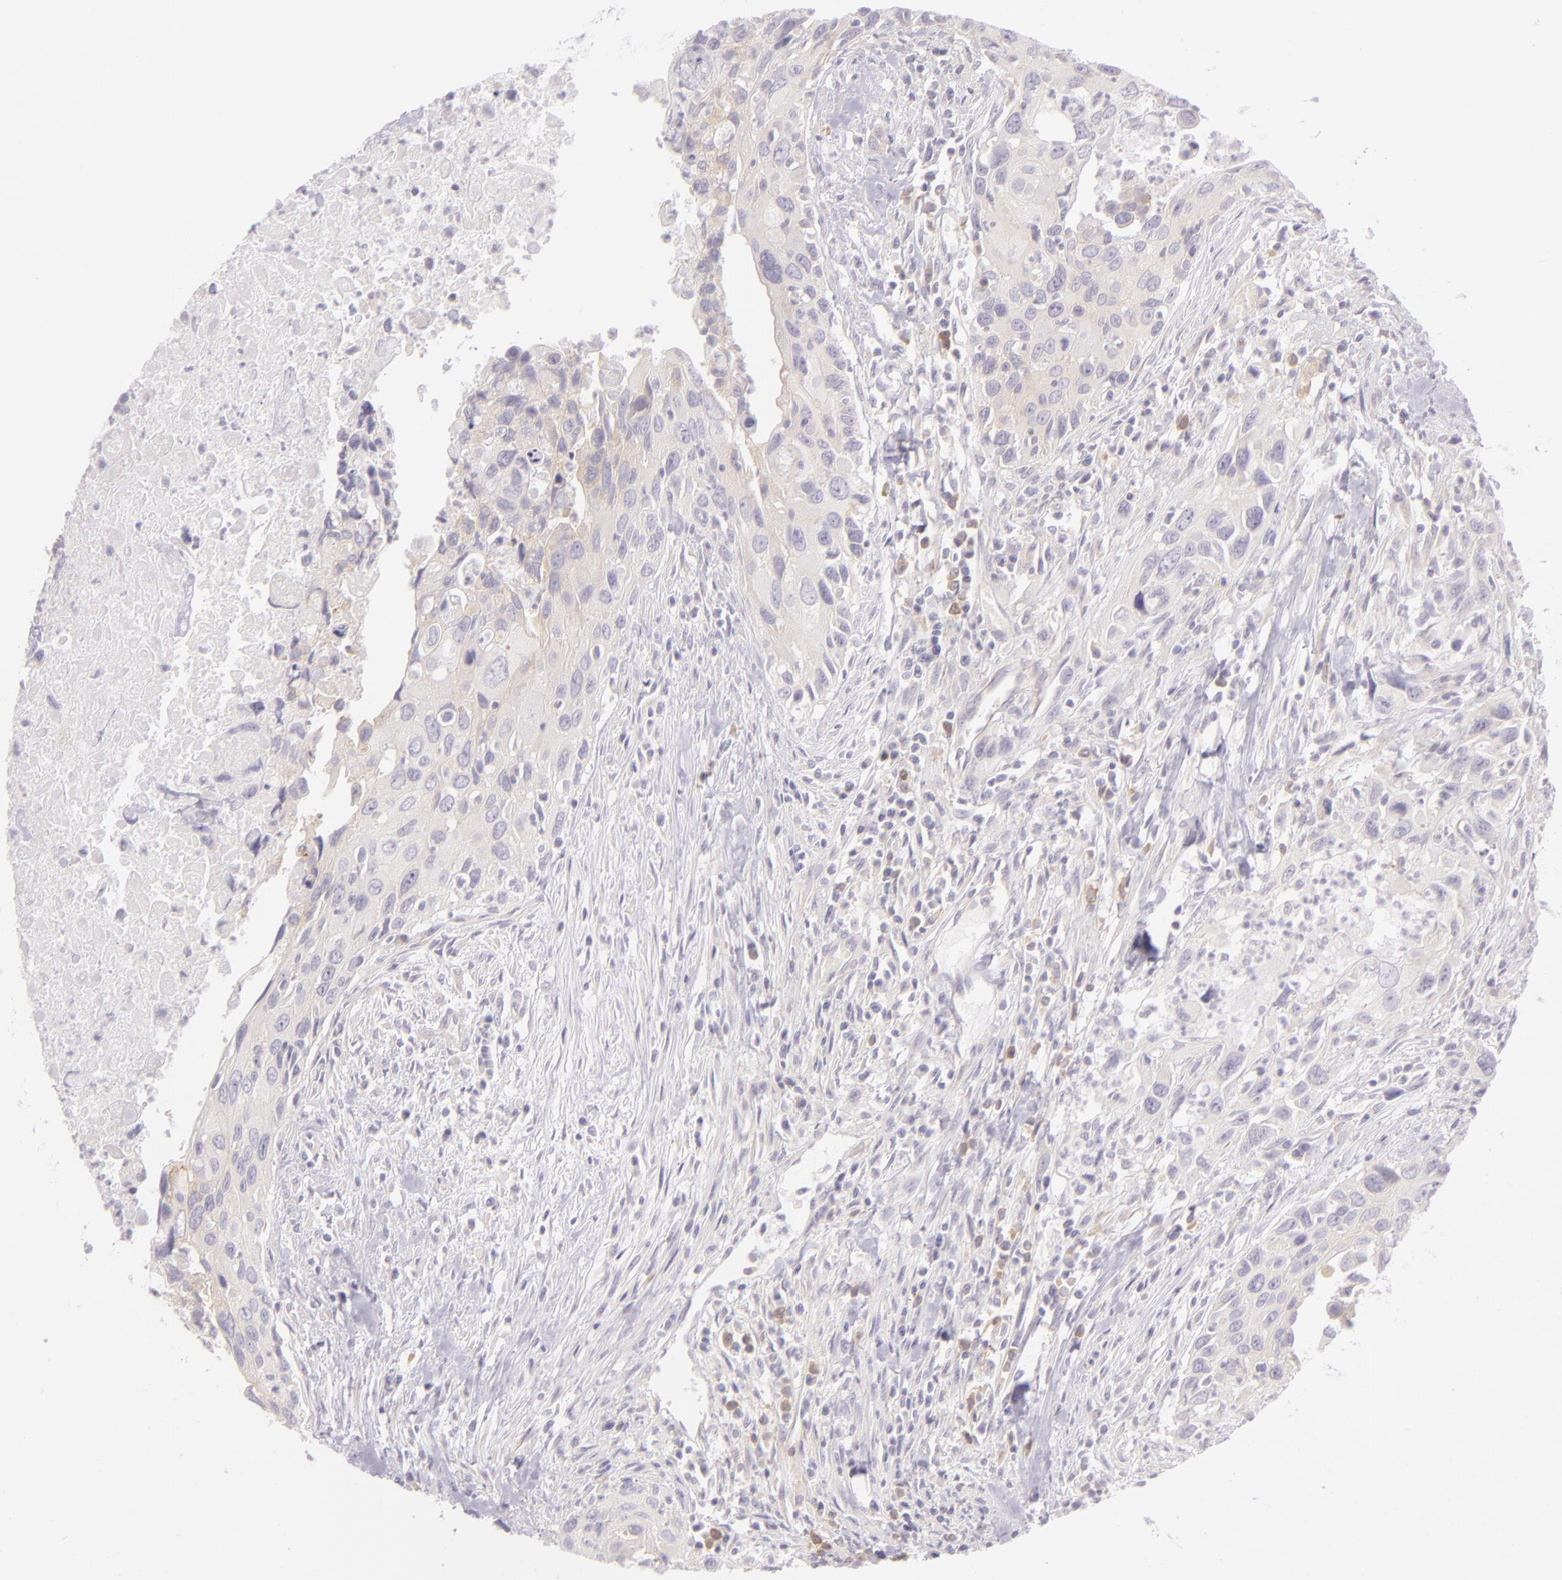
{"staining": {"intensity": "negative", "quantity": "none", "location": "none"}, "tissue": "urothelial cancer", "cell_type": "Tumor cells", "image_type": "cancer", "snomed": [{"axis": "morphology", "description": "Urothelial carcinoma, High grade"}, {"axis": "topography", "description": "Urinary bladder"}], "caption": "Immunohistochemistry (IHC) image of high-grade urothelial carcinoma stained for a protein (brown), which reveals no positivity in tumor cells.", "gene": "ZC3H7B", "patient": {"sex": "male", "age": 71}}